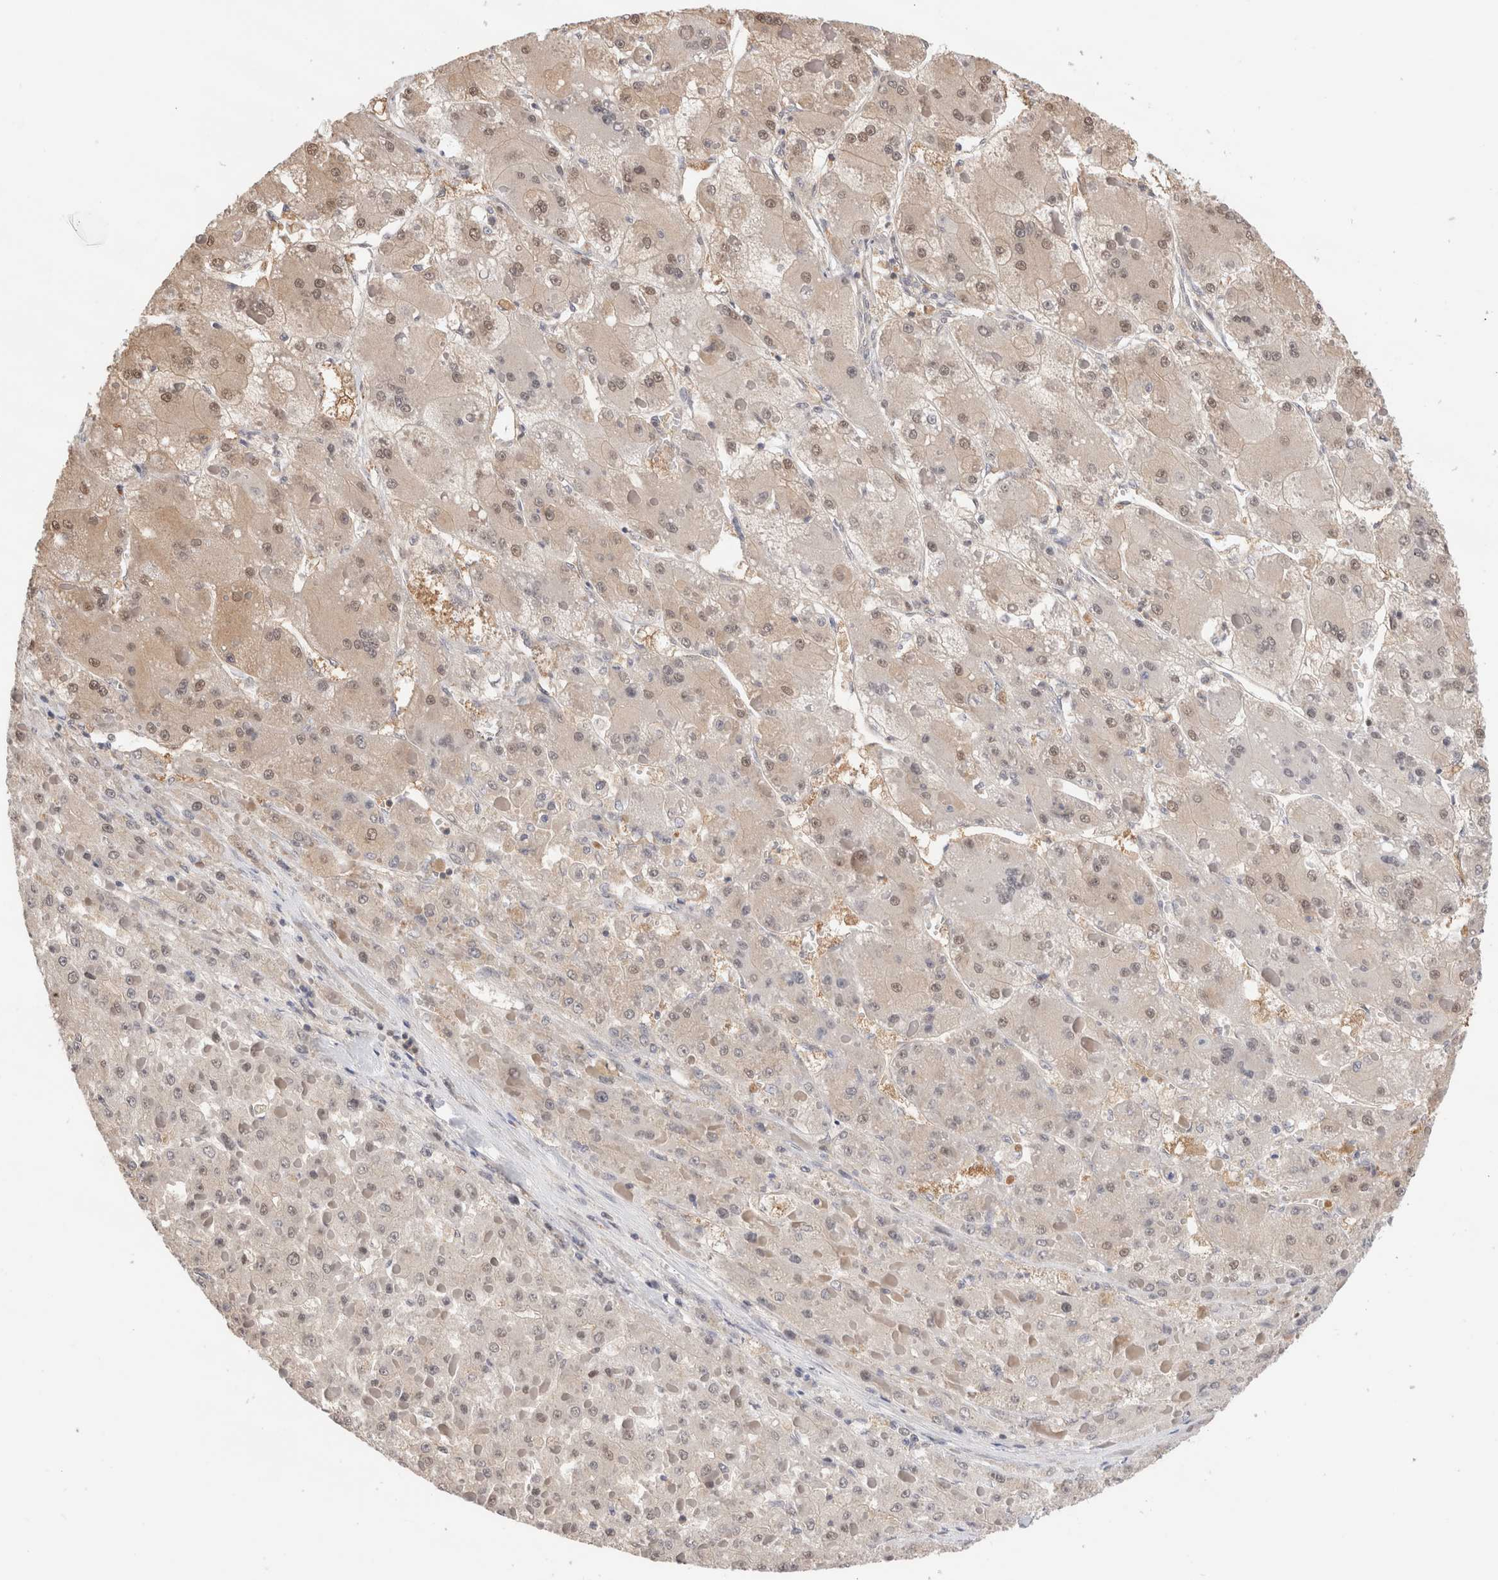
{"staining": {"intensity": "weak", "quantity": ">75%", "location": "cytoplasmic/membranous,nuclear"}, "tissue": "liver cancer", "cell_type": "Tumor cells", "image_type": "cancer", "snomed": [{"axis": "morphology", "description": "Carcinoma, Hepatocellular, NOS"}, {"axis": "topography", "description": "Liver"}], "caption": "IHC staining of liver cancer (hepatocellular carcinoma), which reveals low levels of weak cytoplasmic/membranous and nuclear staining in about >75% of tumor cells indicating weak cytoplasmic/membranous and nuclear protein staining. The staining was performed using DAB (3,3'-diaminobenzidine) (brown) for protein detection and nuclei were counterstained in hematoxylin (blue).", "gene": "C17orf97", "patient": {"sex": "female", "age": 73}}